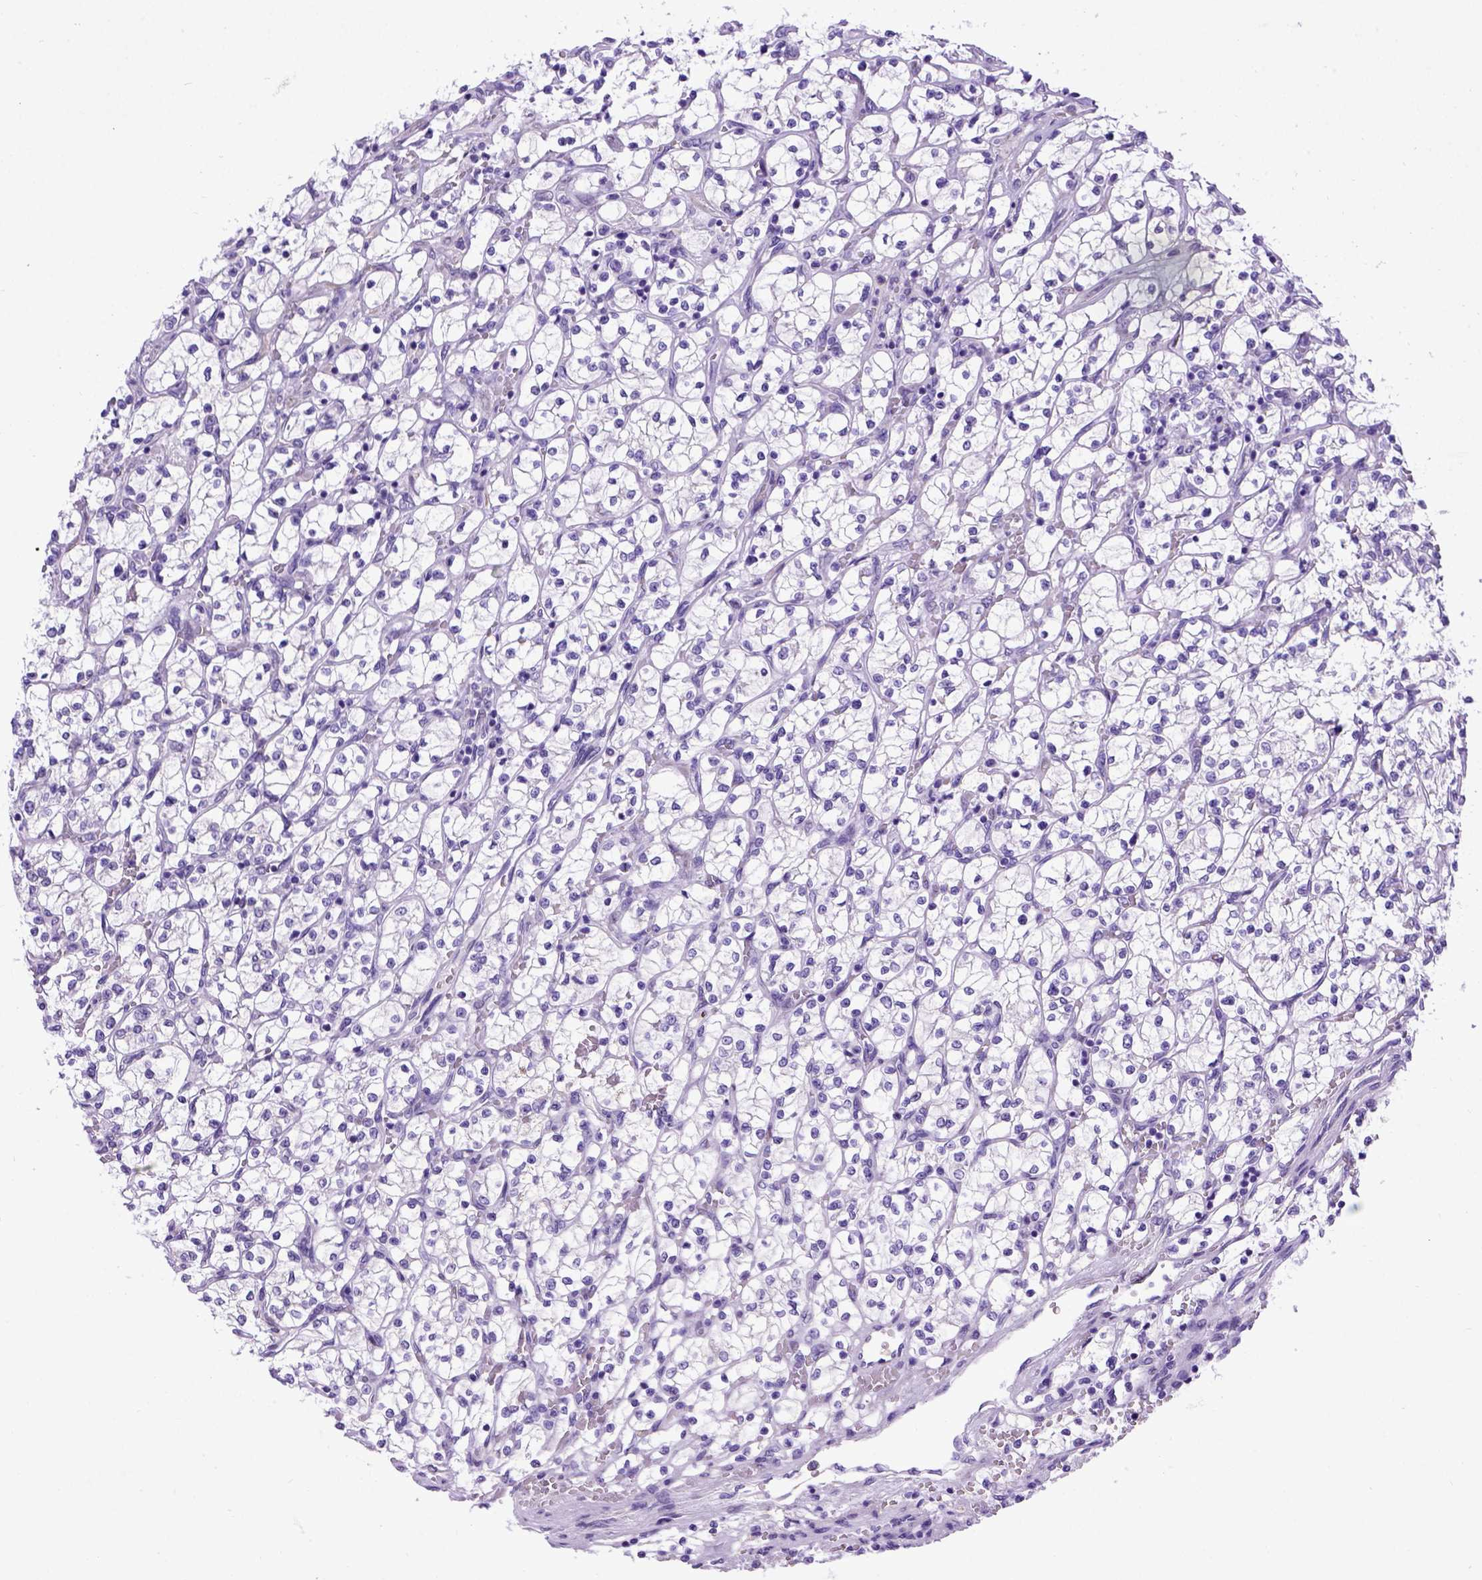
{"staining": {"intensity": "negative", "quantity": "none", "location": "none"}, "tissue": "renal cancer", "cell_type": "Tumor cells", "image_type": "cancer", "snomed": [{"axis": "morphology", "description": "Adenocarcinoma, NOS"}, {"axis": "topography", "description": "Kidney"}], "caption": "Tumor cells are negative for brown protein staining in renal adenocarcinoma. (DAB (3,3'-diaminobenzidine) immunohistochemistry (IHC), high magnification).", "gene": "ADAM12", "patient": {"sex": "female", "age": 64}}